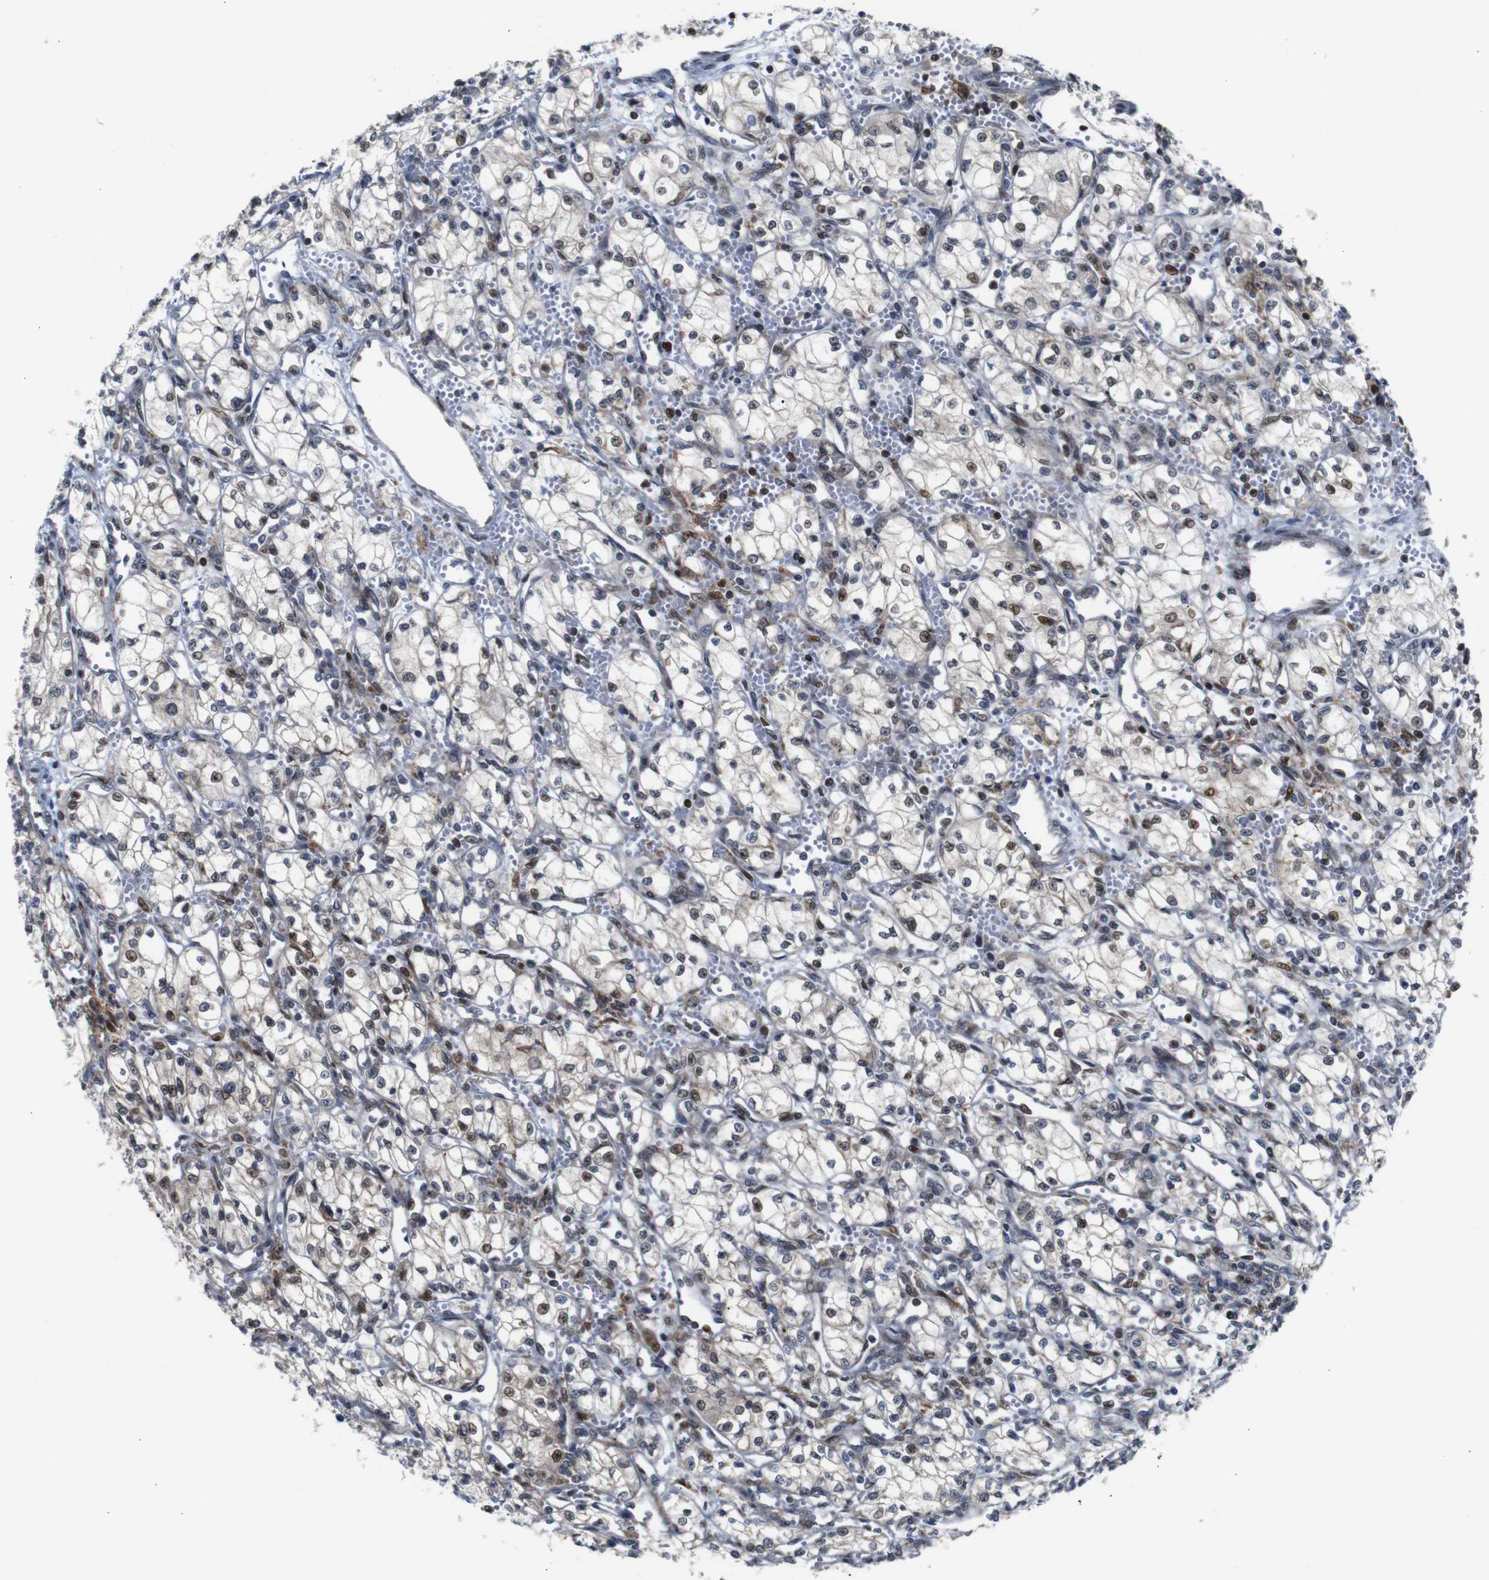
{"staining": {"intensity": "weak", "quantity": "<25%", "location": "nuclear"}, "tissue": "renal cancer", "cell_type": "Tumor cells", "image_type": "cancer", "snomed": [{"axis": "morphology", "description": "Normal tissue, NOS"}, {"axis": "morphology", "description": "Adenocarcinoma, NOS"}, {"axis": "topography", "description": "Kidney"}], "caption": "Histopathology image shows no protein positivity in tumor cells of renal adenocarcinoma tissue.", "gene": "PTPN1", "patient": {"sex": "male", "age": 59}}